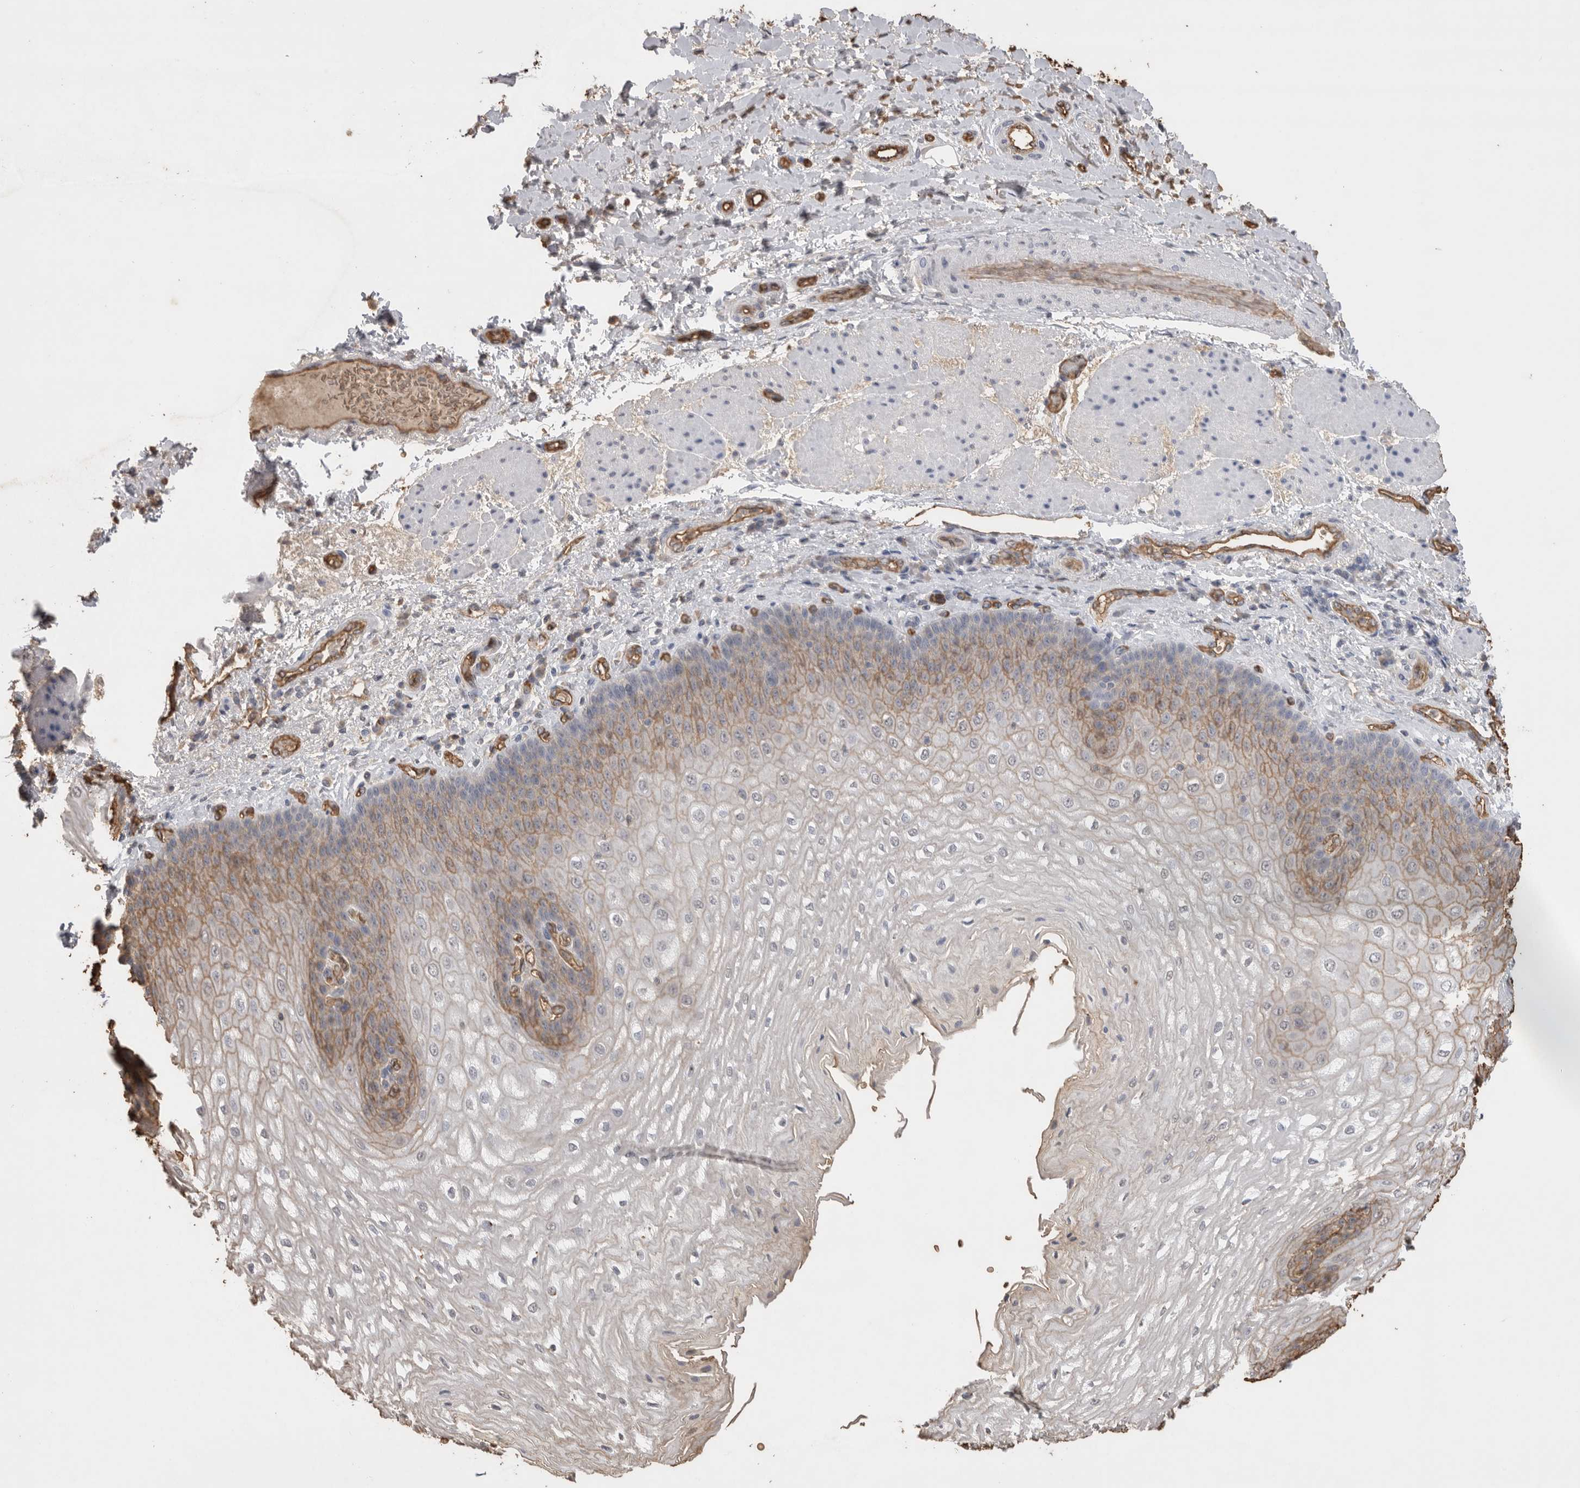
{"staining": {"intensity": "moderate", "quantity": "<25%", "location": "cytoplasmic/membranous"}, "tissue": "esophagus", "cell_type": "Squamous epithelial cells", "image_type": "normal", "snomed": [{"axis": "morphology", "description": "Normal tissue, NOS"}, {"axis": "topography", "description": "Esophagus"}], "caption": "Immunohistochemical staining of unremarkable human esophagus shows <25% levels of moderate cytoplasmic/membranous protein staining in approximately <25% of squamous epithelial cells.", "gene": "IL27", "patient": {"sex": "male", "age": 54}}